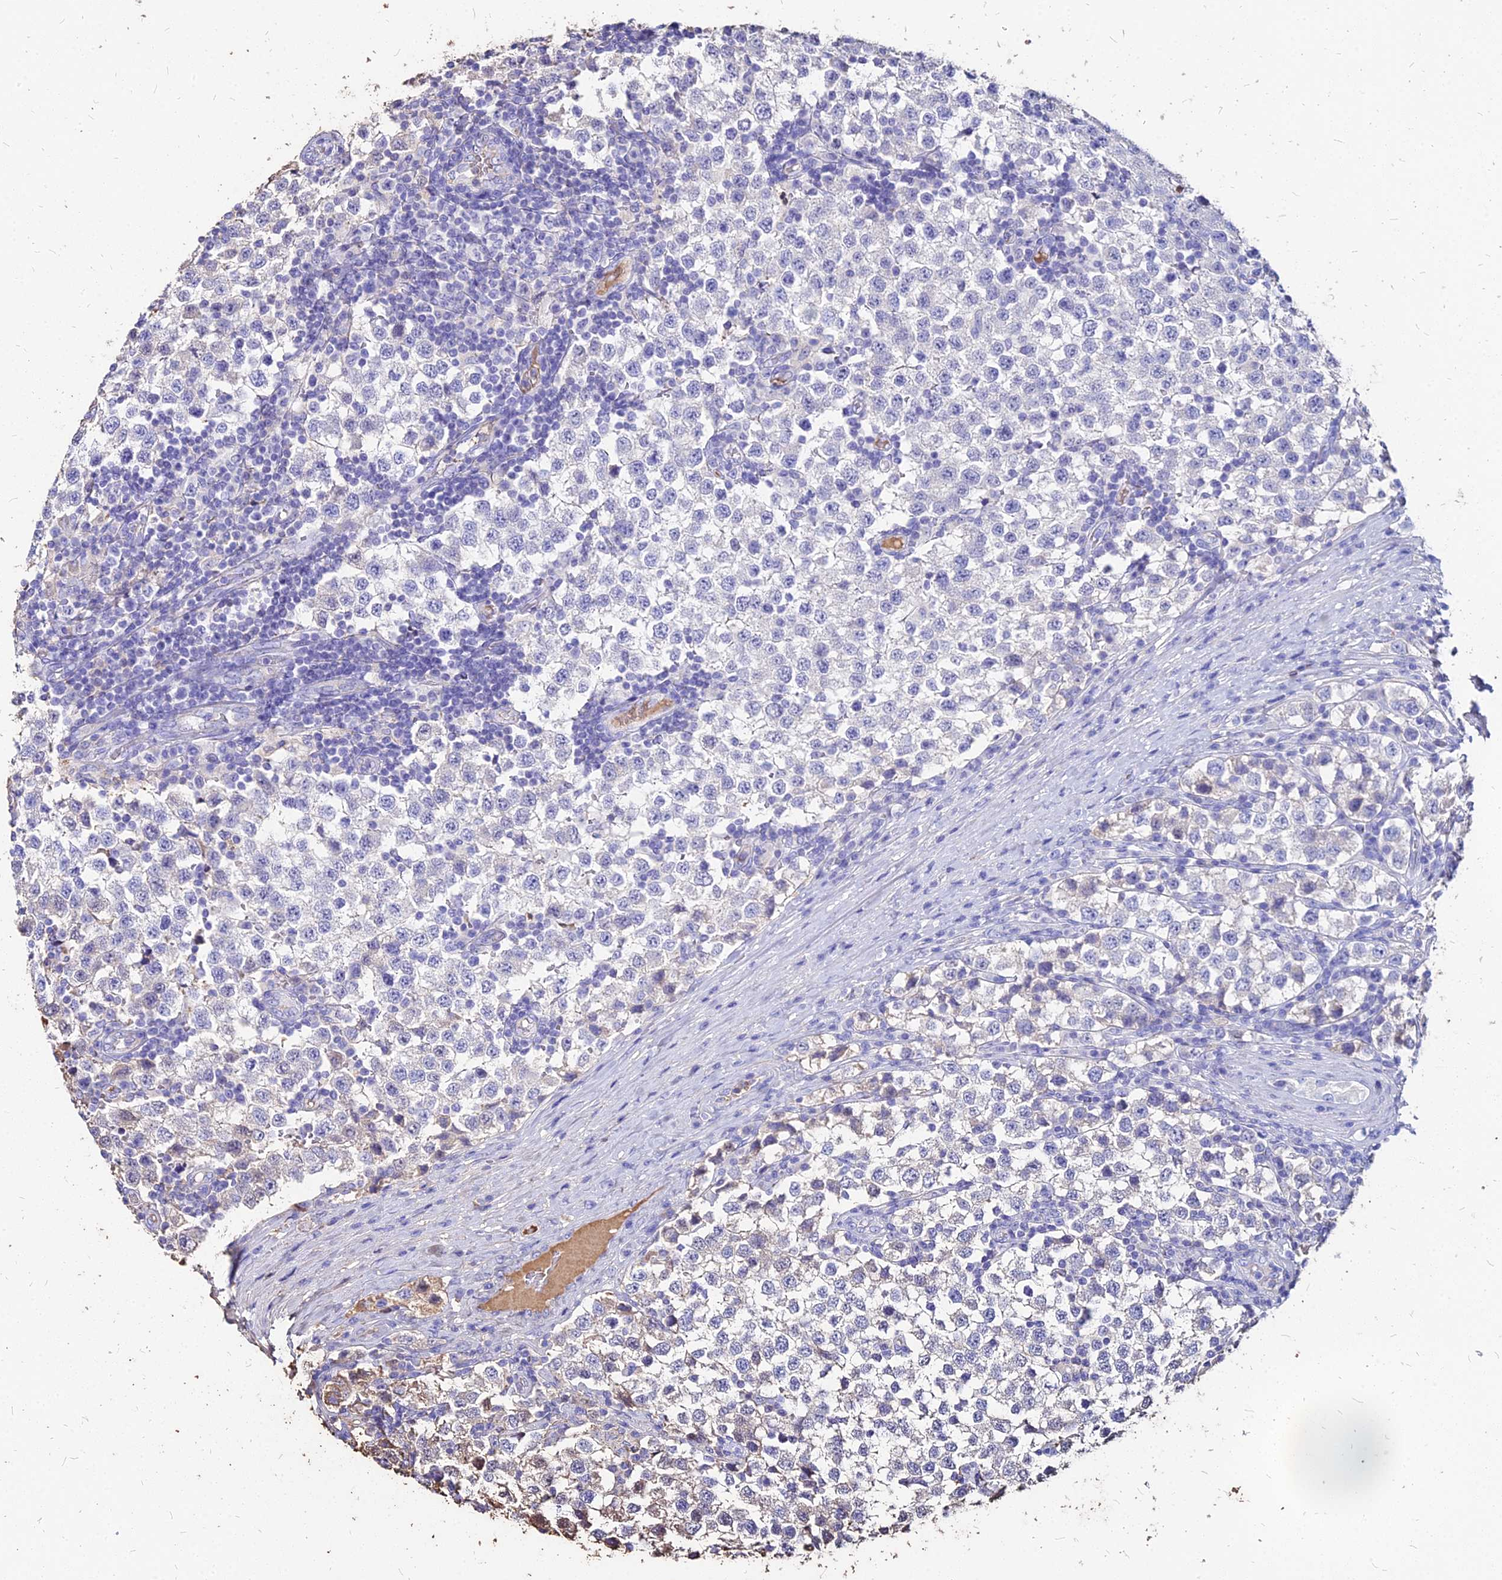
{"staining": {"intensity": "negative", "quantity": "none", "location": "none"}, "tissue": "testis cancer", "cell_type": "Tumor cells", "image_type": "cancer", "snomed": [{"axis": "morphology", "description": "Seminoma, NOS"}, {"axis": "topography", "description": "Testis"}], "caption": "Testis seminoma stained for a protein using immunohistochemistry (IHC) demonstrates no expression tumor cells.", "gene": "NME5", "patient": {"sex": "male", "age": 34}}